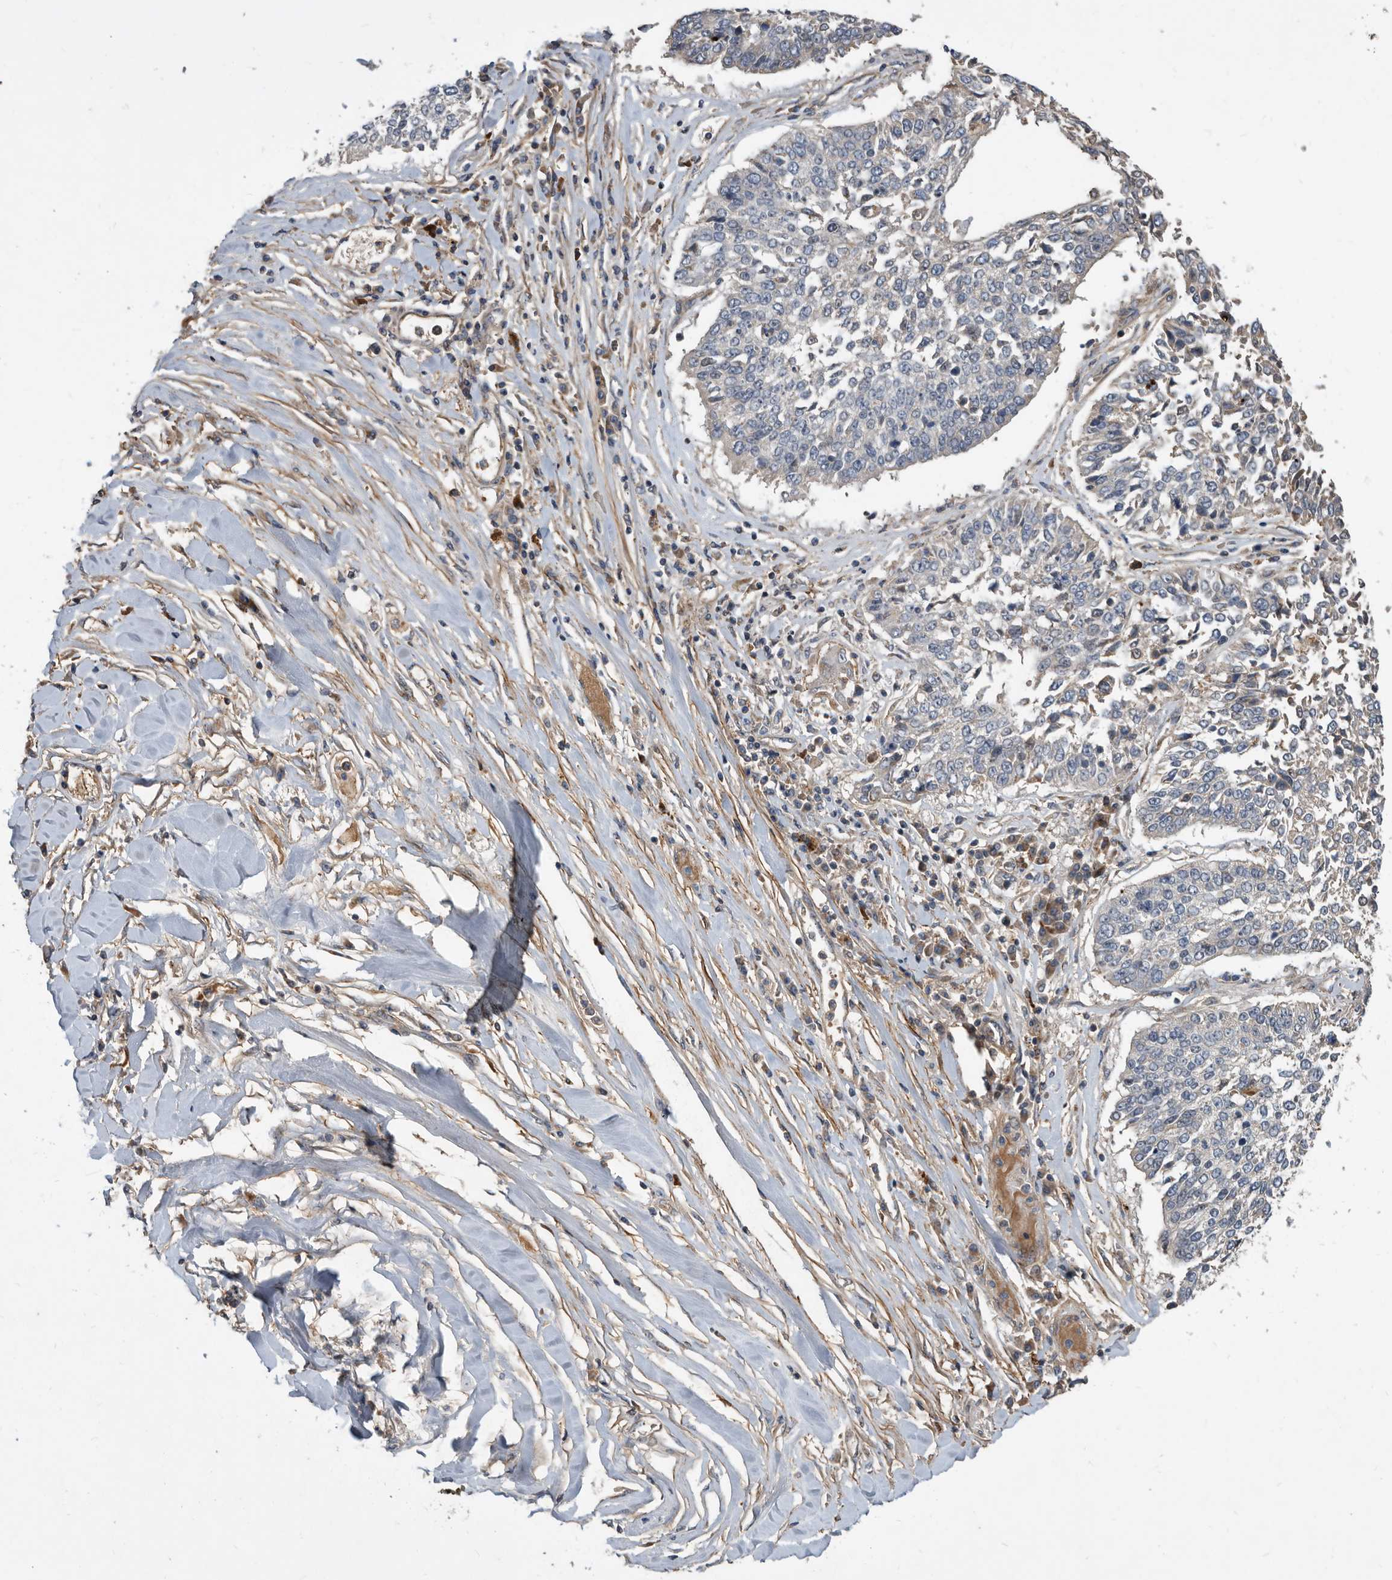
{"staining": {"intensity": "negative", "quantity": "none", "location": "none"}, "tissue": "lung cancer", "cell_type": "Tumor cells", "image_type": "cancer", "snomed": [{"axis": "morphology", "description": "Normal tissue, NOS"}, {"axis": "morphology", "description": "Squamous cell carcinoma, NOS"}, {"axis": "topography", "description": "Cartilage tissue"}, {"axis": "topography", "description": "Lung"}, {"axis": "topography", "description": "Peripheral nerve tissue"}], "caption": "Tumor cells show no significant expression in lung cancer (squamous cell carcinoma).", "gene": "PI15", "patient": {"sex": "female", "age": 49}}